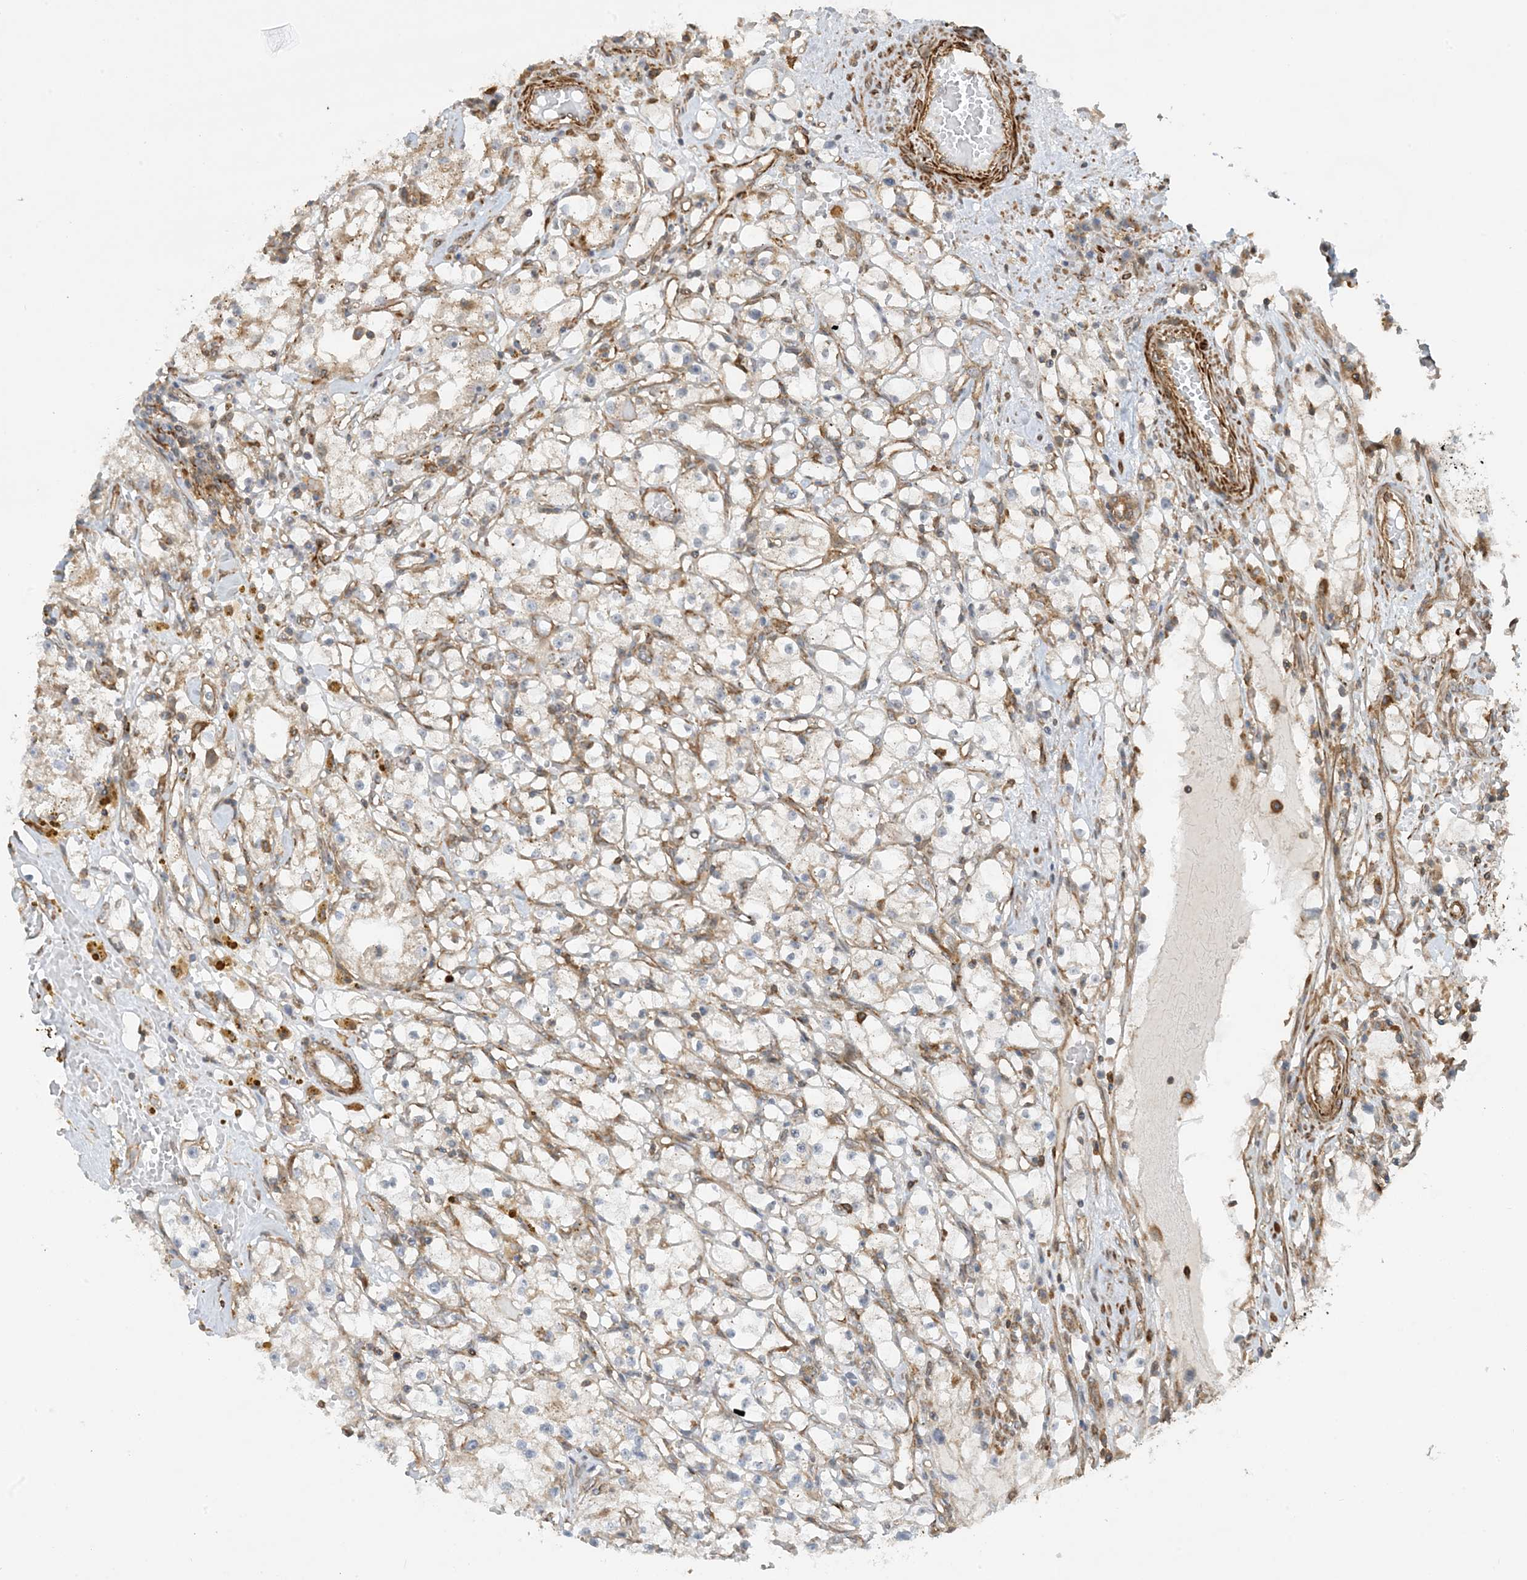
{"staining": {"intensity": "weak", "quantity": "25%-75%", "location": "cytoplasmic/membranous"}, "tissue": "renal cancer", "cell_type": "Tumor cells", "image_type": "cancer", "snomed": [{"axis": "morphology", "description": "Adenocarcinoma, NOS"}, {"axis": "topography", "description": "Kidney"}], "caption": "Human renal adenocarcinoma stained for a protein (brown) displays weak cytoplasmic/membranous positive expression in approximately 25%-75% of tumor cells.", "gene": "STAM2", "patient": {"sex": "male", "age": 56}}